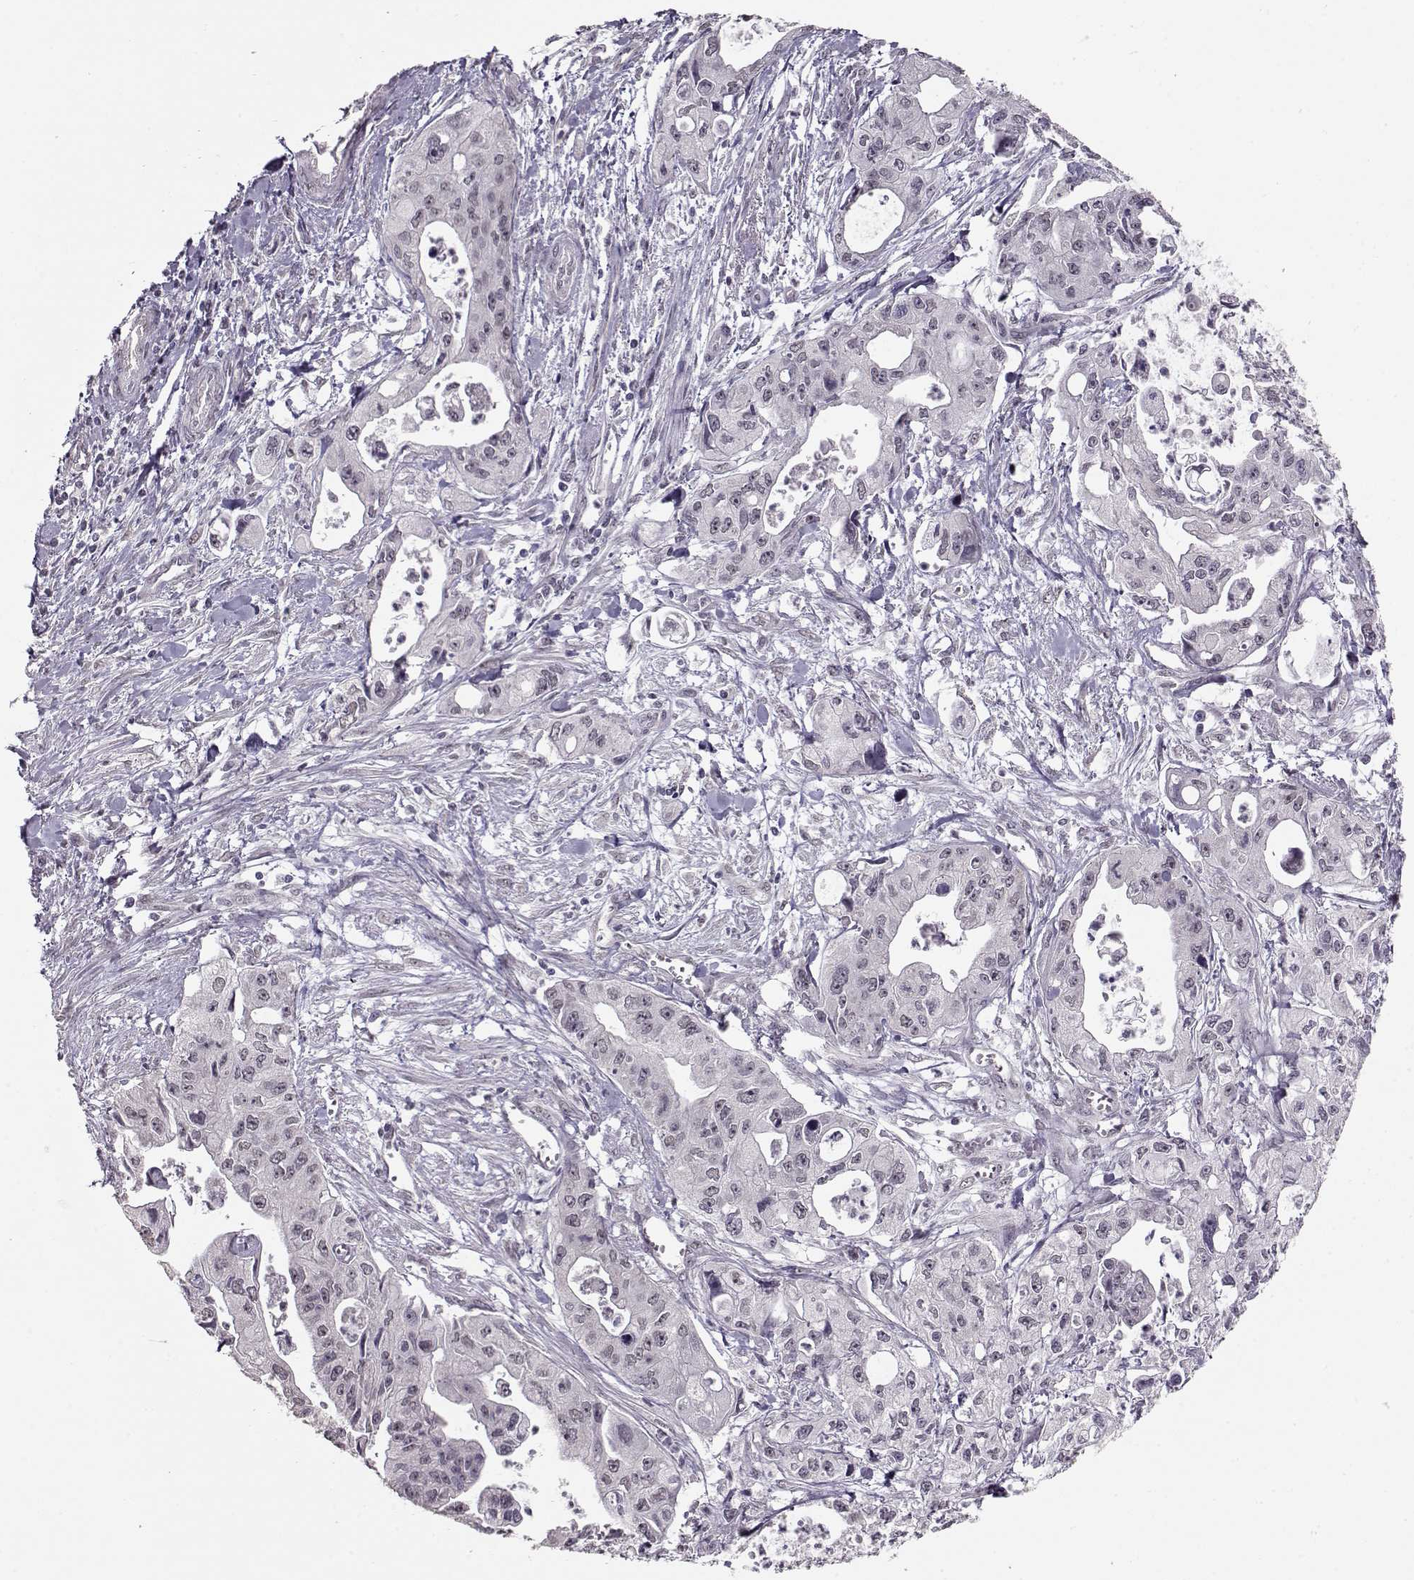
{"staining": {"intensity": "negative", "quantity": "none", "location": "none"}, "tissue": "pancreatic cancer", "cell_type": "Tumor cells", "image_type": "cancer", "snomed": [{"axis": "morphology", "description": "Adenocarcinoma, NOS"}, {"axis": "topography", "description": "Pancreas"}], "caption": "Tumor cells show no significant positivity in adenocarcinoma (pancreatic). (DAB immunohistochemistry with hematoxylin counter stain).", "gene": "PCP4", "patient": {"sex": "male", "age": 70}}